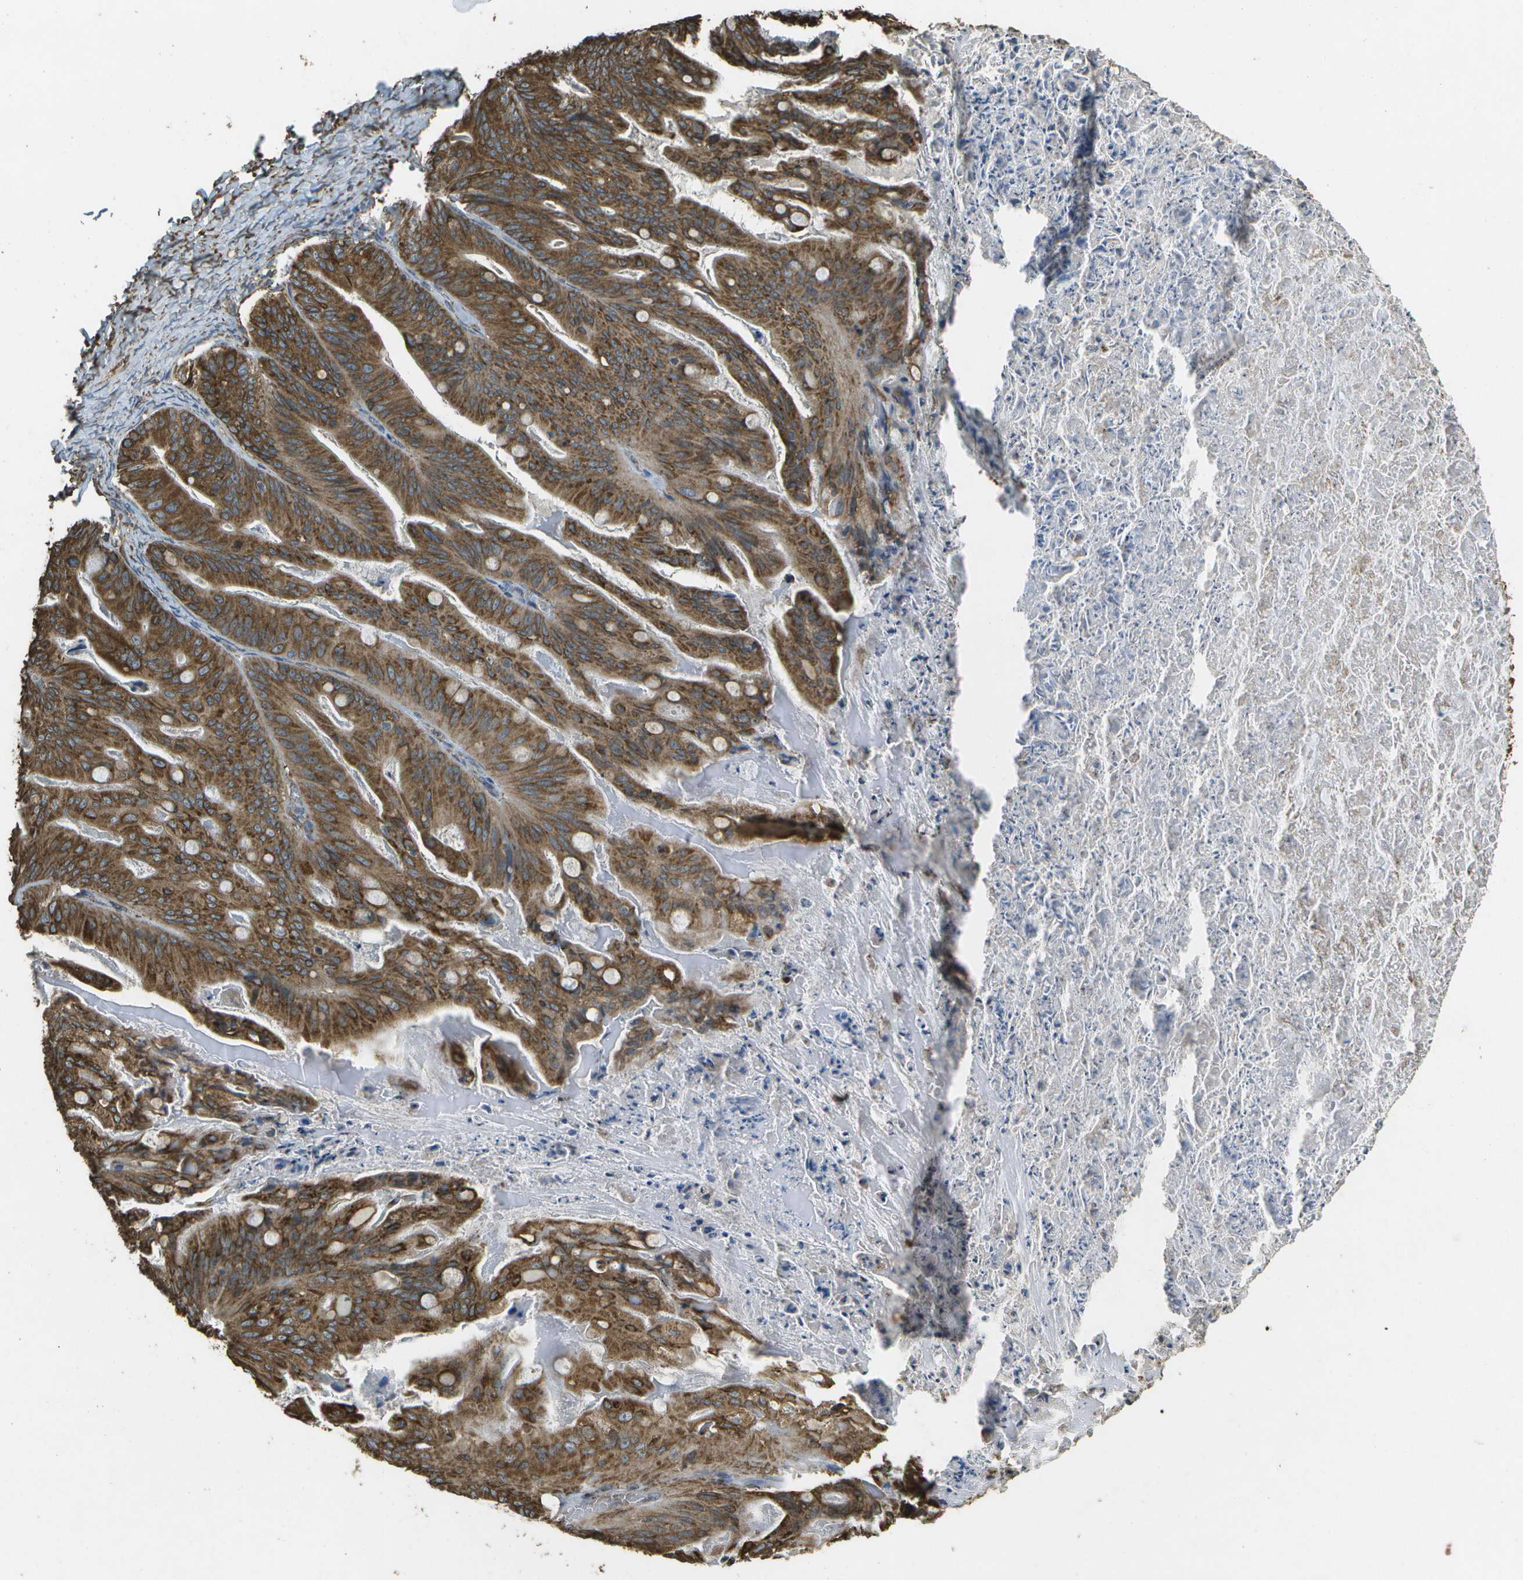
{"staining": {"intensity": "strong", "quantity": ">75%", "location": "cytoplasmic/membranous"}, "tissue": "ovarian cancer", "cell_type": "Tumor cells", "image_type": "cancer", "snomed": [{"axis": "morphology", "description": "Cystadenocarcinoma, mucinous, NOS"}, {"axis": "topography", "description": "Ovary"}], "caption": "Immunohistochemistry (IHC) (DAB (3,3'-diaminobenzidine)) staining of mucinous cystadenocarcinoma (ovarian) shows strong cytoplasmic/membranous protein expression in about >75% of tumor cells. (DAB (3,3'-diaminobenzidine) IHC, brown staining for protein, blue staining for nuclei).", "gene": "PDIA4", "patient": {"sex": "female", "age": 37}}